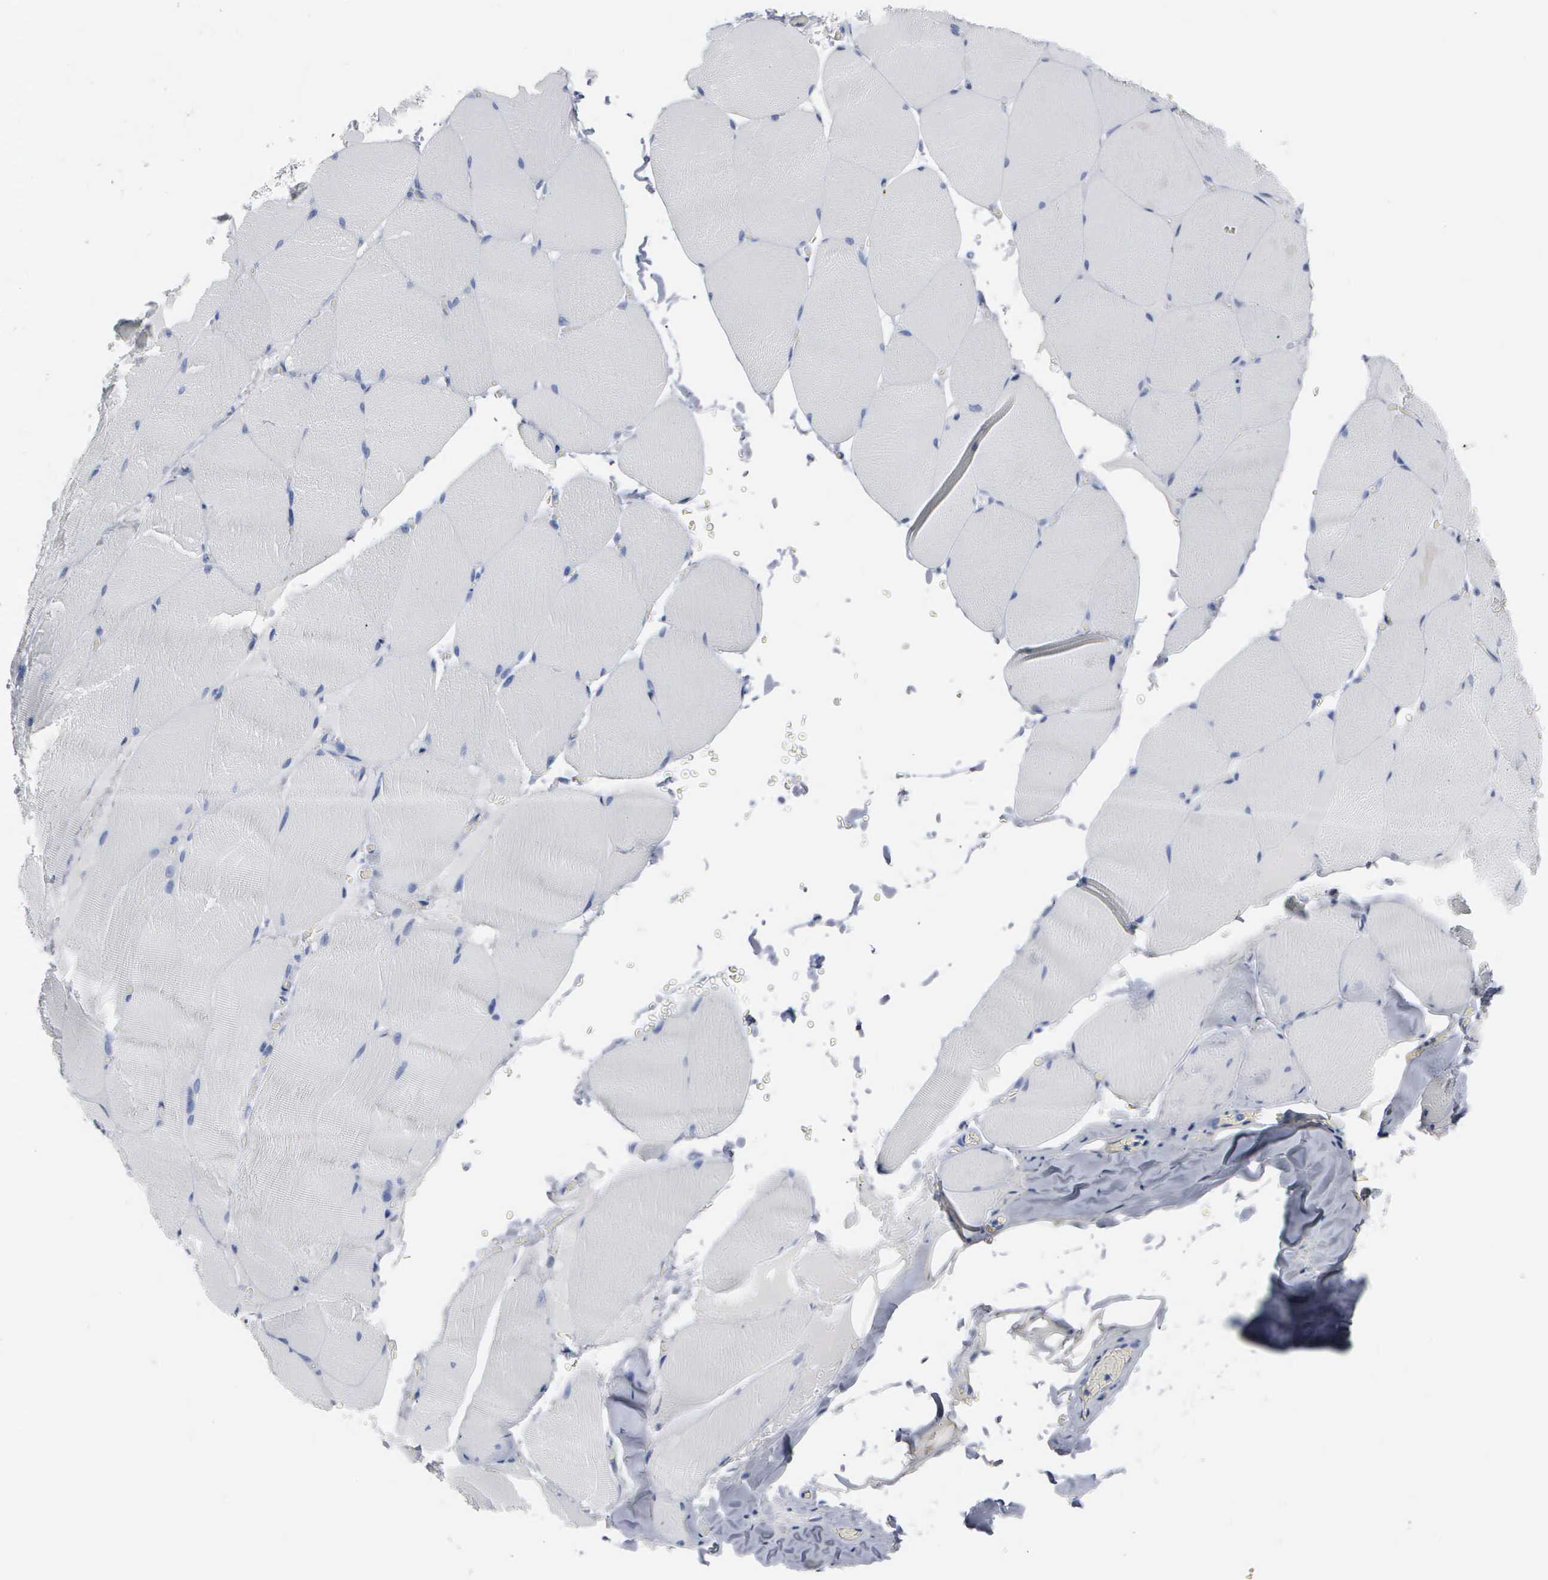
{"staining": {"intensity": "negative", "quantity": "none", "location": "none"}, "tissue": "skeletal muscle", "cell_type": "Myocytes", "image_type": "normal", "snomed": [{"axis": "morphology", "description": "Normal tissue, NOS"}, {"axis": "topography", "description": "Skeletal muscle"}], "caption": "Micrograph shows no significant protein positivity in myocytes of unremarkable skeletal muscle. (DAB (3,3'-diaminobenzidine) immunohistochemistry (IHC) visualized using brightfield microscopy, high magnification).", "gene": "CCNB1", "patient": {"sex": "male", "age": 71}}